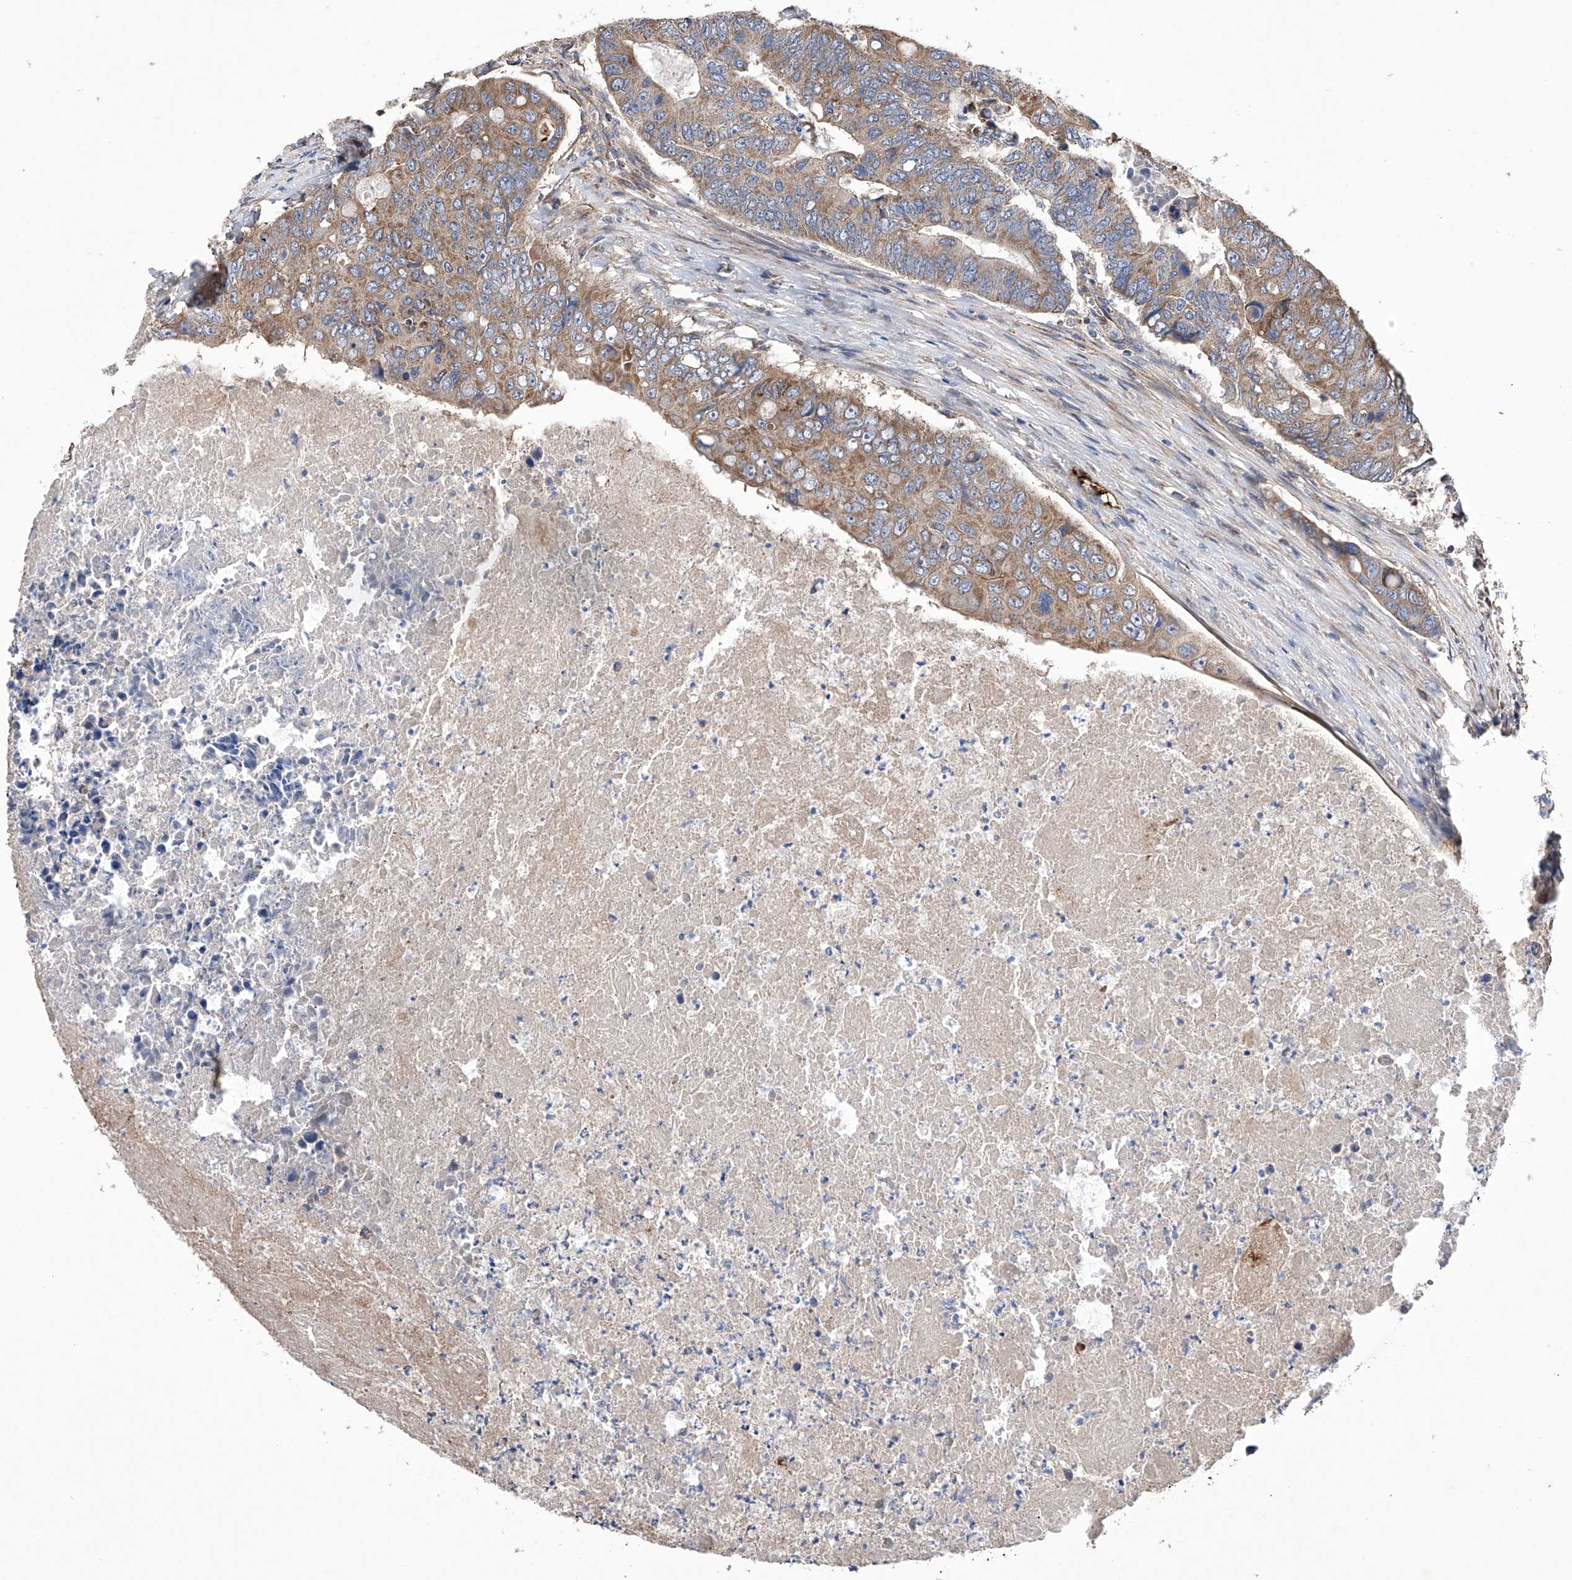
{"staining": {"intensity": "moderate", "quantity": ">75%", "location": "cytoplasmic/membranous"}, "tissue": "colorectal cancer", "cell_type": "Tumor cells", "image_type": "cancer", "snomed": [{"axis": "morphology", "description": "Adenocarcinoma, NOS"}, {"axis": "topography", "description": "Colon"}], "caption": "IHC of human adenocarcinoma (colorectal) shows medium levels of moderate cytoplasmic/membranous expression in approximately >75% of tumor cells.", "gene": "EFCAB2", "patient": {"sex": "male", "age": 87}}